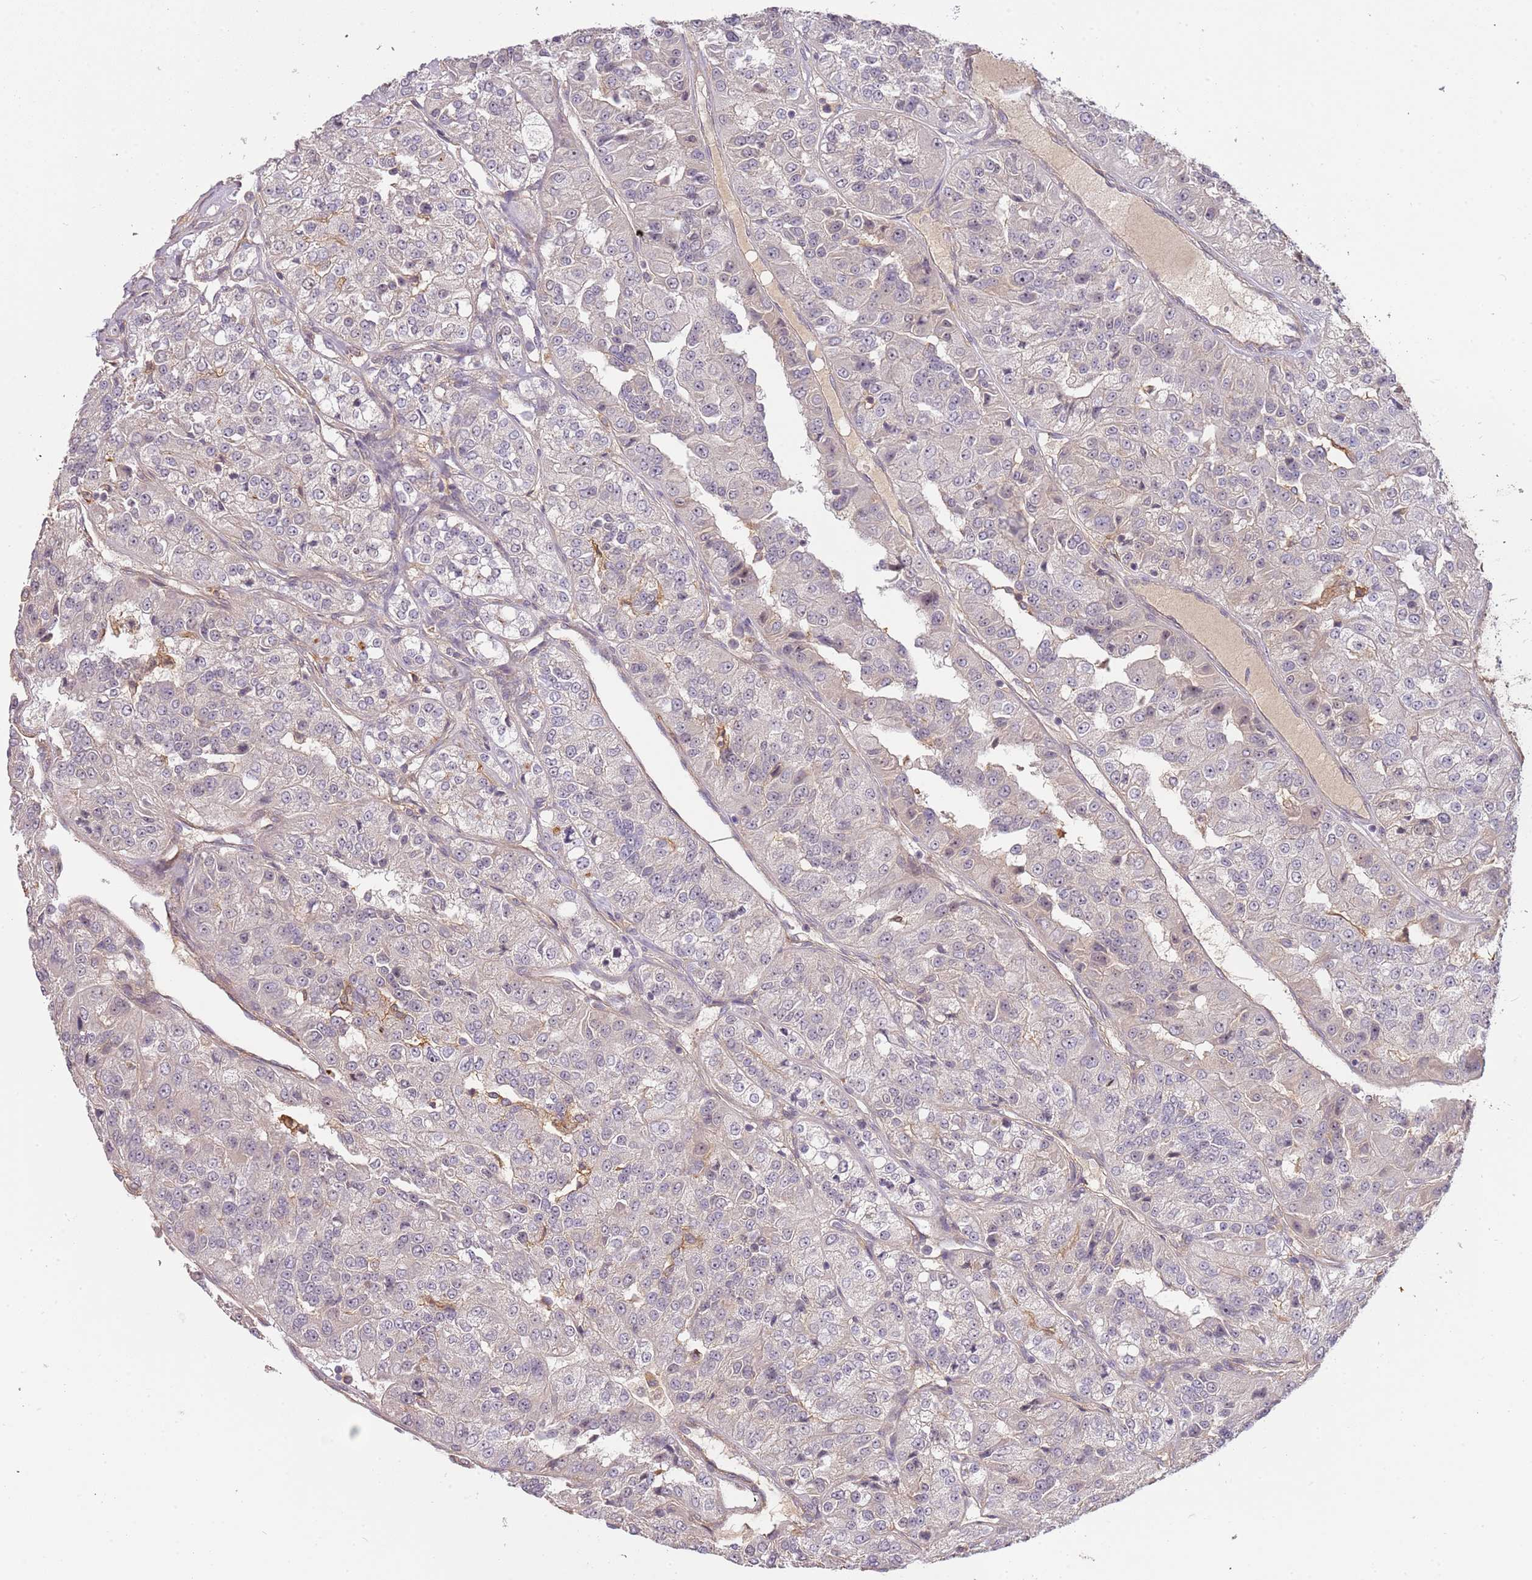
{"staining": {"intensity": "weak", "quantity": "<25%", "location": "nuclear"}, "tissue": "renal cancer", "cell_type": "Tumor cells", "image_type": "cancer", "snomed": [{"axis": "morphology", "description": "Adenocarcinoma, NOS"}, {"axis": "topography", "description": "Kidney"}], "caption": "High power microscopy histopathology image of an immunohistochemistry histopathology image of renal cancer (adenocarcinoma), revealing no significant staining in tumor cells.", "gene": "SURF2", "patient": {"sex": "female", "age": 63}}